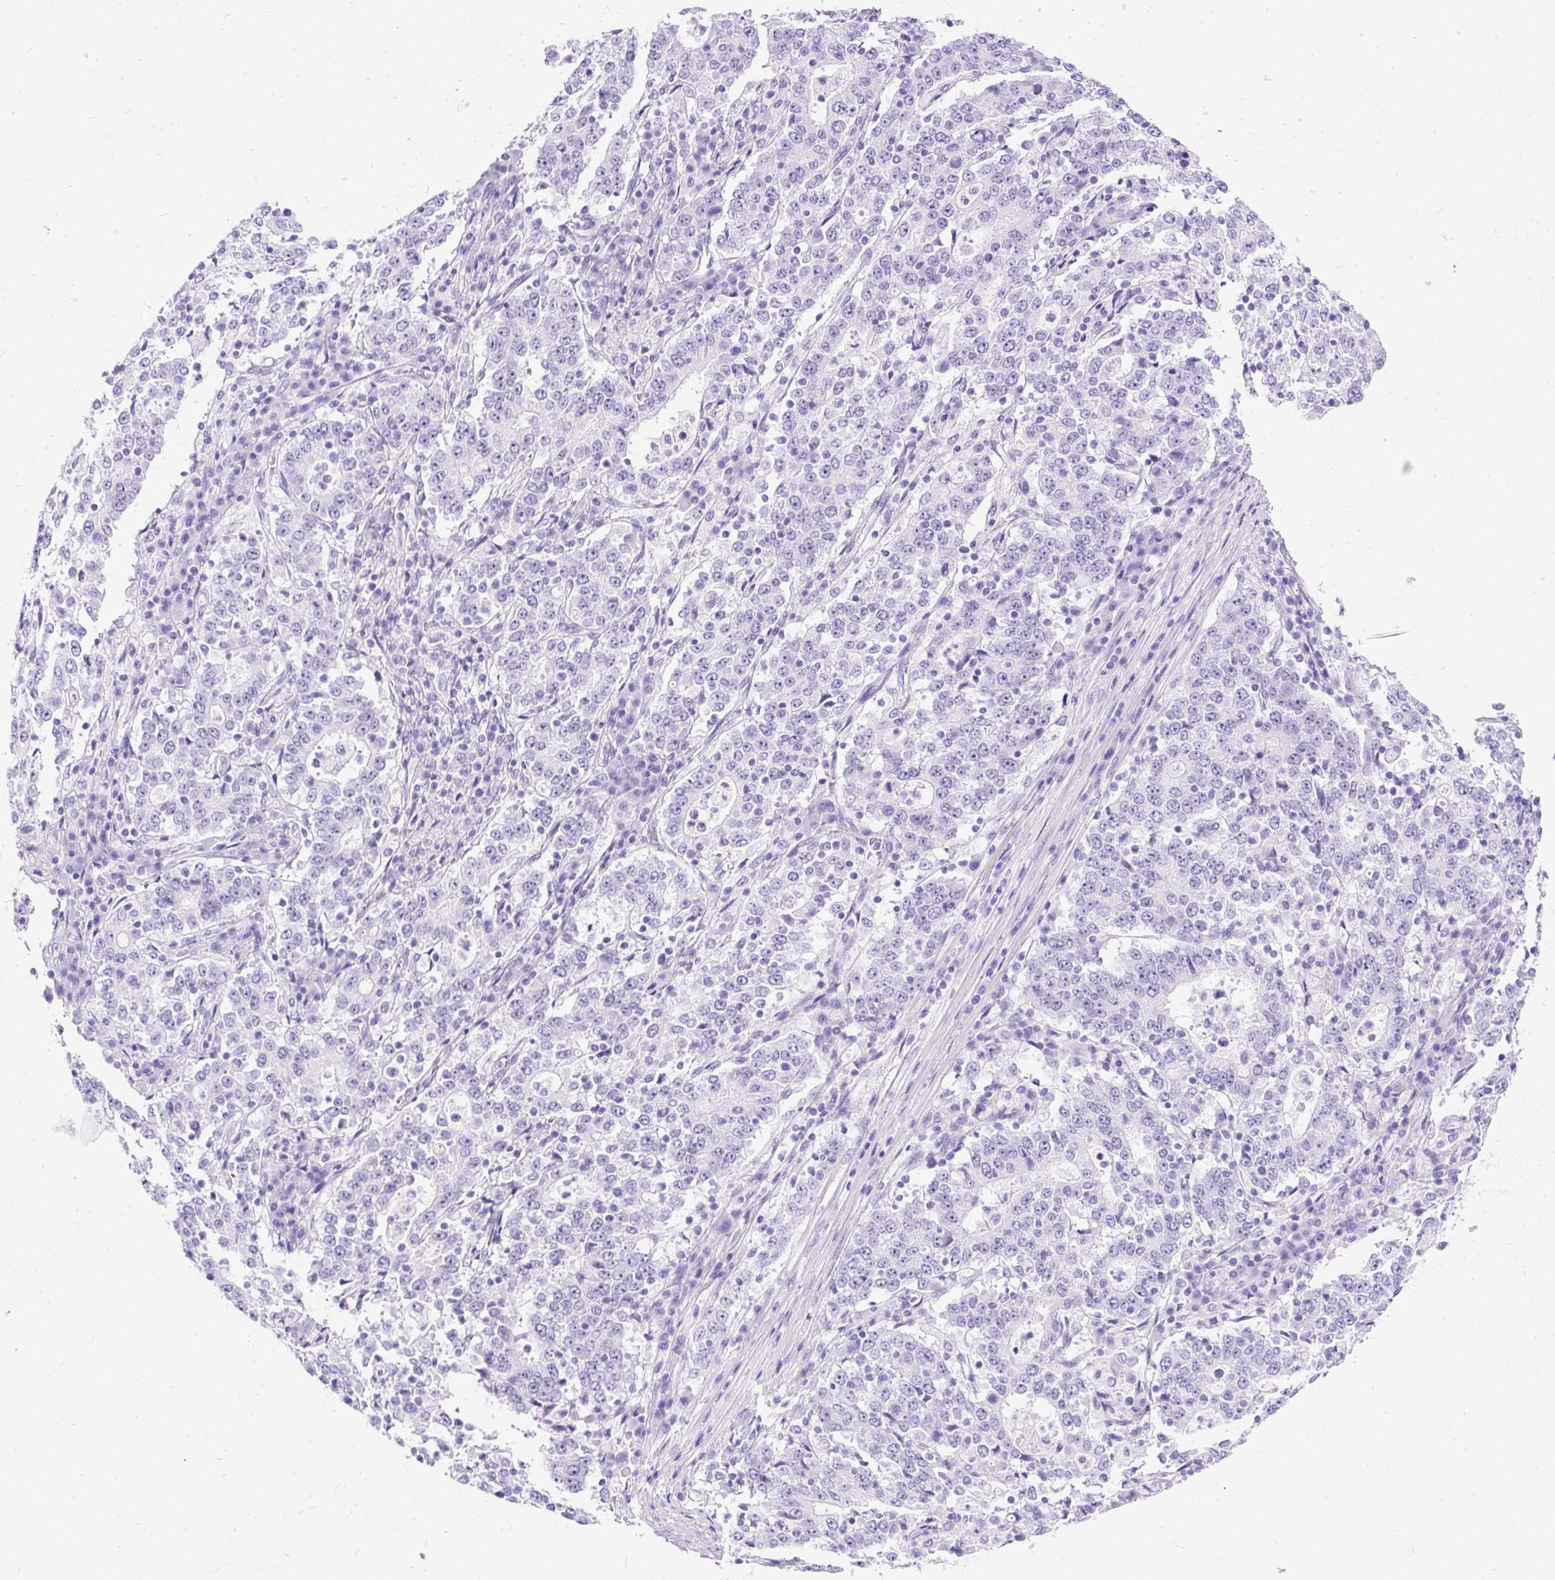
{"staining": {"intensity": "negative", "quantity": "none", "location": "none"}, "tissue": "stomach cancer", "cell_type": "Tumor cells", "image_type": "cancer", "snomed": [{"axis": "morphology", "description": "Adenocarcinoma, NOS"}, {"axis": "topography", "description": "Stomach"}], "caption": "A micrograph of human stomach adenocarcinoma is negative for staining in tumor cells.", "gene": "HEY1", "patient": {"sex": "male", "age": 59}}